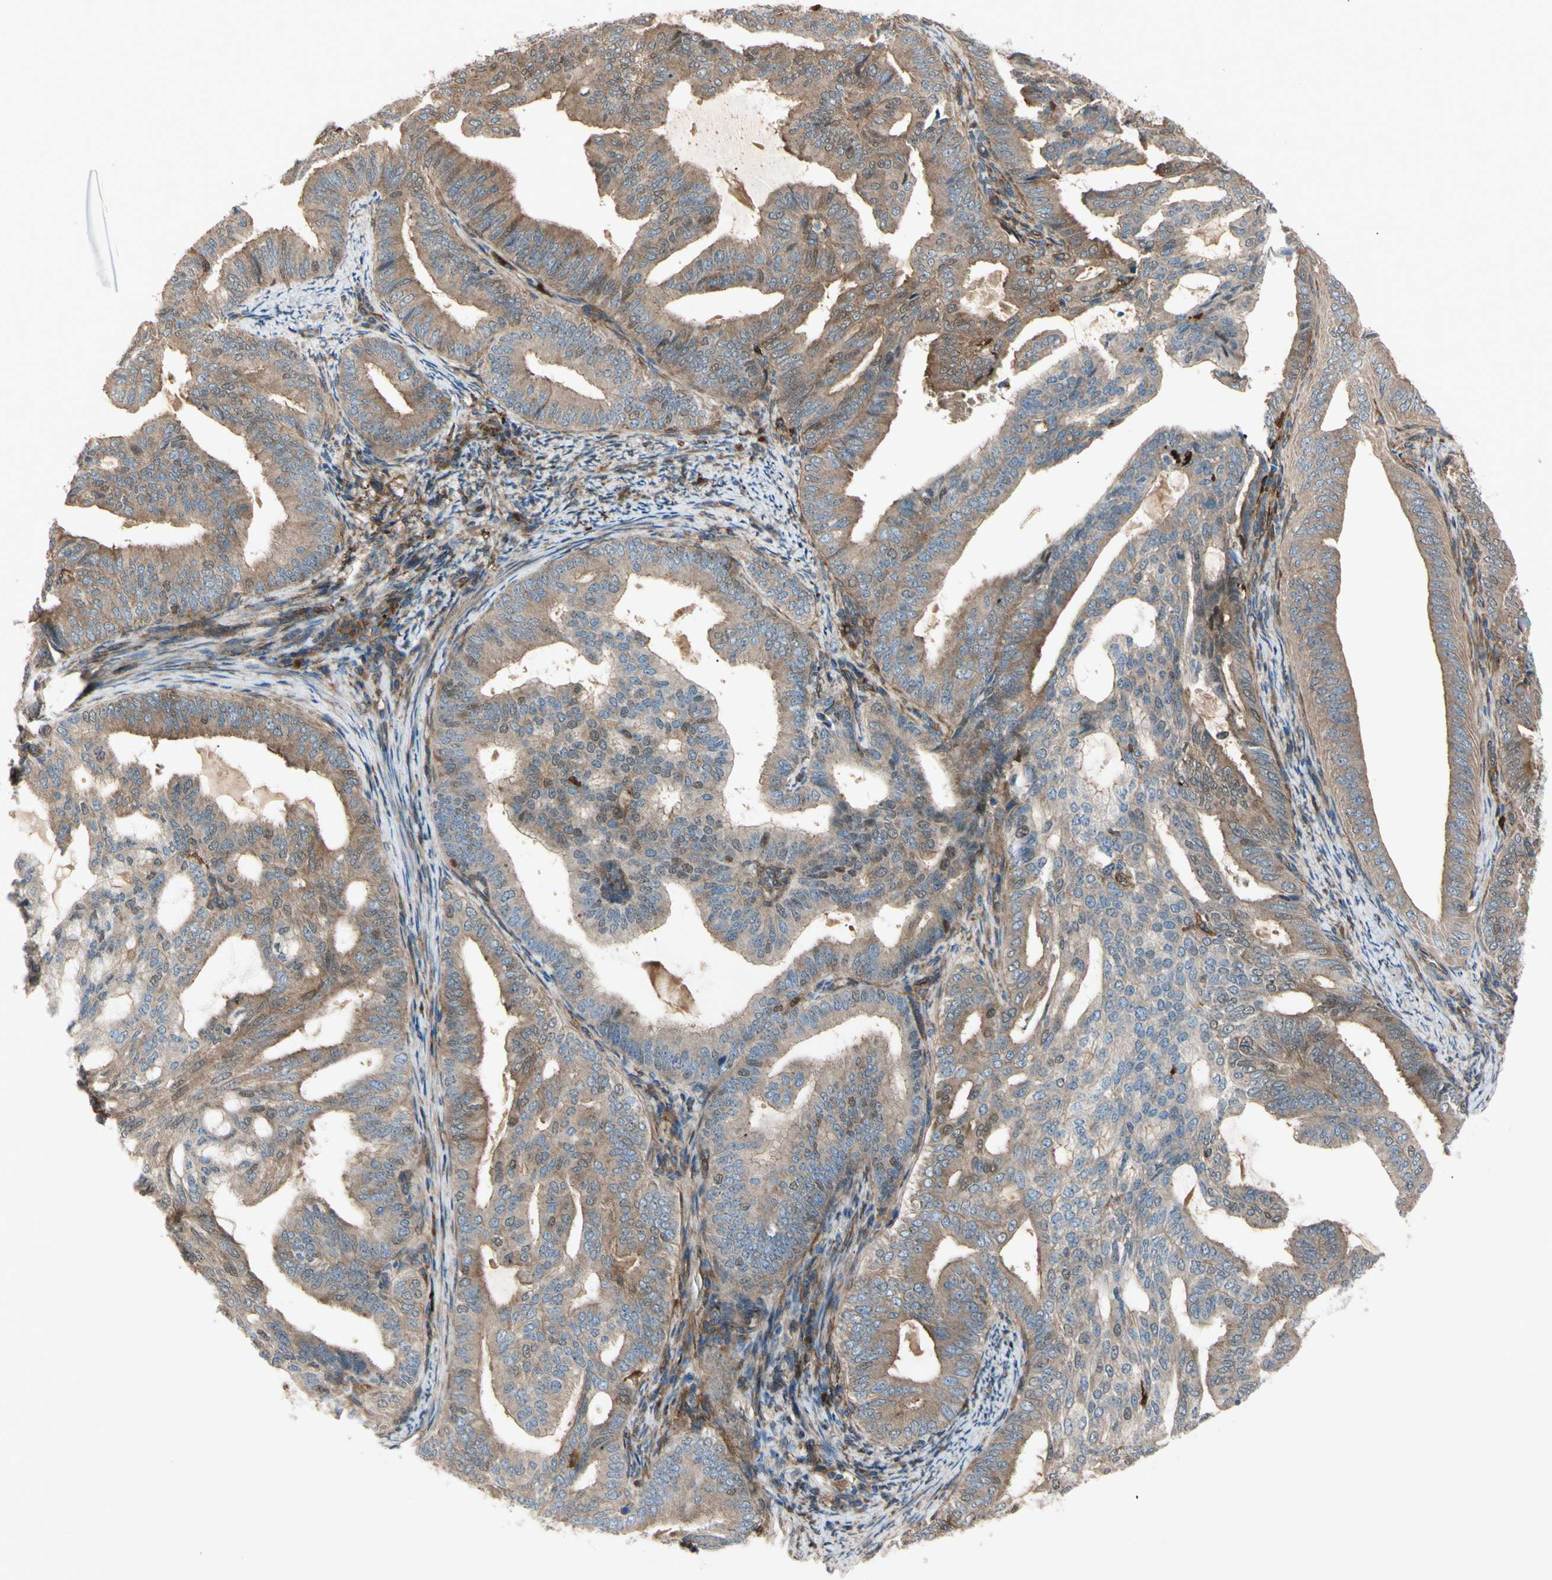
{"staining": {"intensity": "moderate", "quantity": ">75%", "location": "cytoplasmic/membranous"}, "tissue": "endometrial cancer", "cell_type": "Tumor cells", "image_type": "cancer", "snomed": [{"axis": "morphology", "description": "Adenocarcinoma, NOS"}, {"axis": "topography", "description": "Endometrium"}], "caption": "Protein expression analysis of endometrial adenocarcinoma displays moderate cytoplasmic/membranous expression in about >75% of tumor cells.", "gene": "PTPN12", "patient": {"sex": "female", "age": 58}}